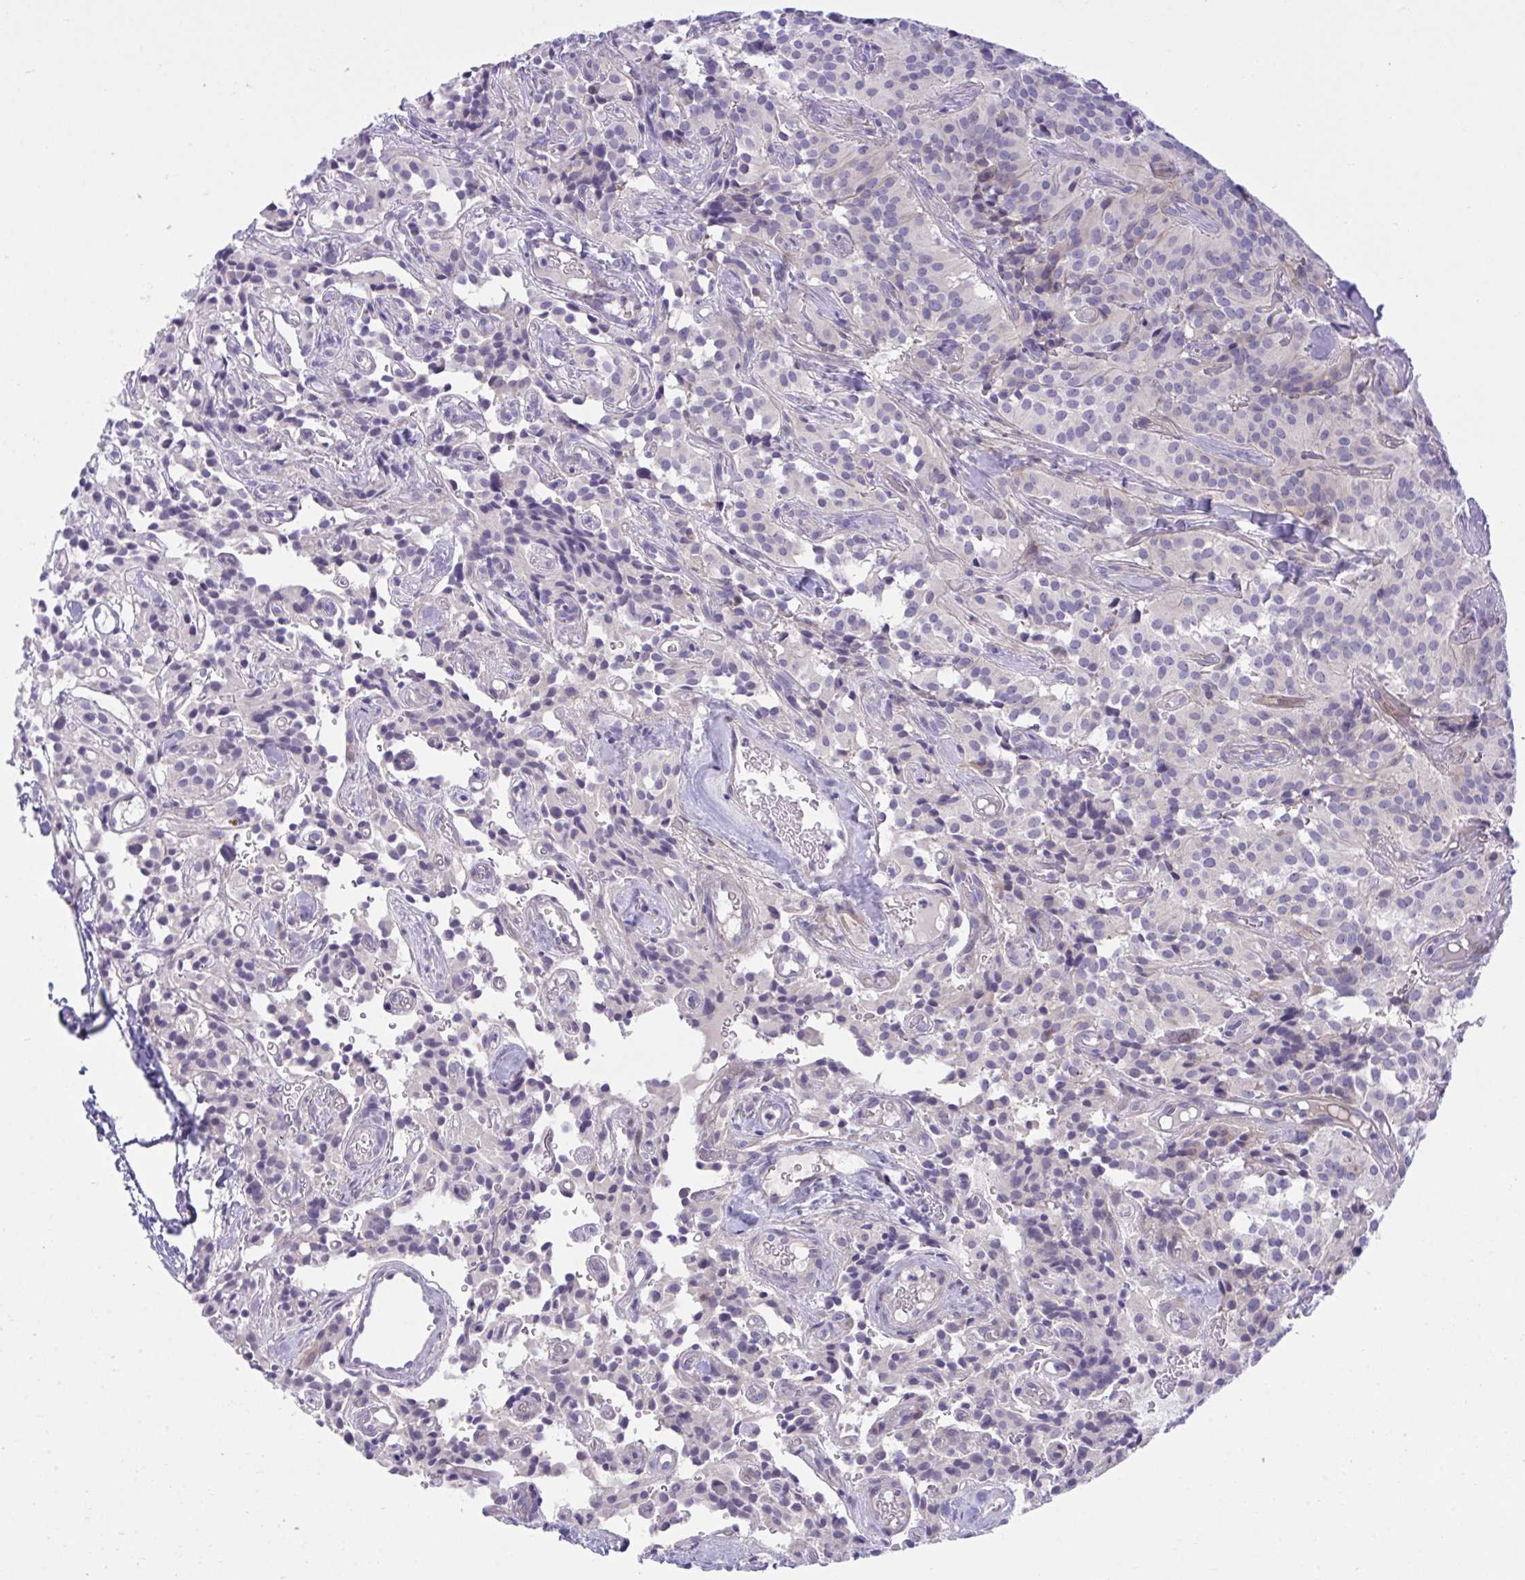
{"staining": {"intensity": "negative", "quantity": "none", "location": "none"}, "tissue": "glioma", "cell_type": "Tumor cells", "image_type": "cancer", "snomed": [{"axis": "morphology", "description": "Glioma, malignant, Low grade"}, {"axis": "topography", "description": "Brain"}], "caption": "Glioma was stained to show a protein in brown. There is no significant expression in tumor cells.", "gene": "MED9", "patient": {"sex": "male", "age": 42}}